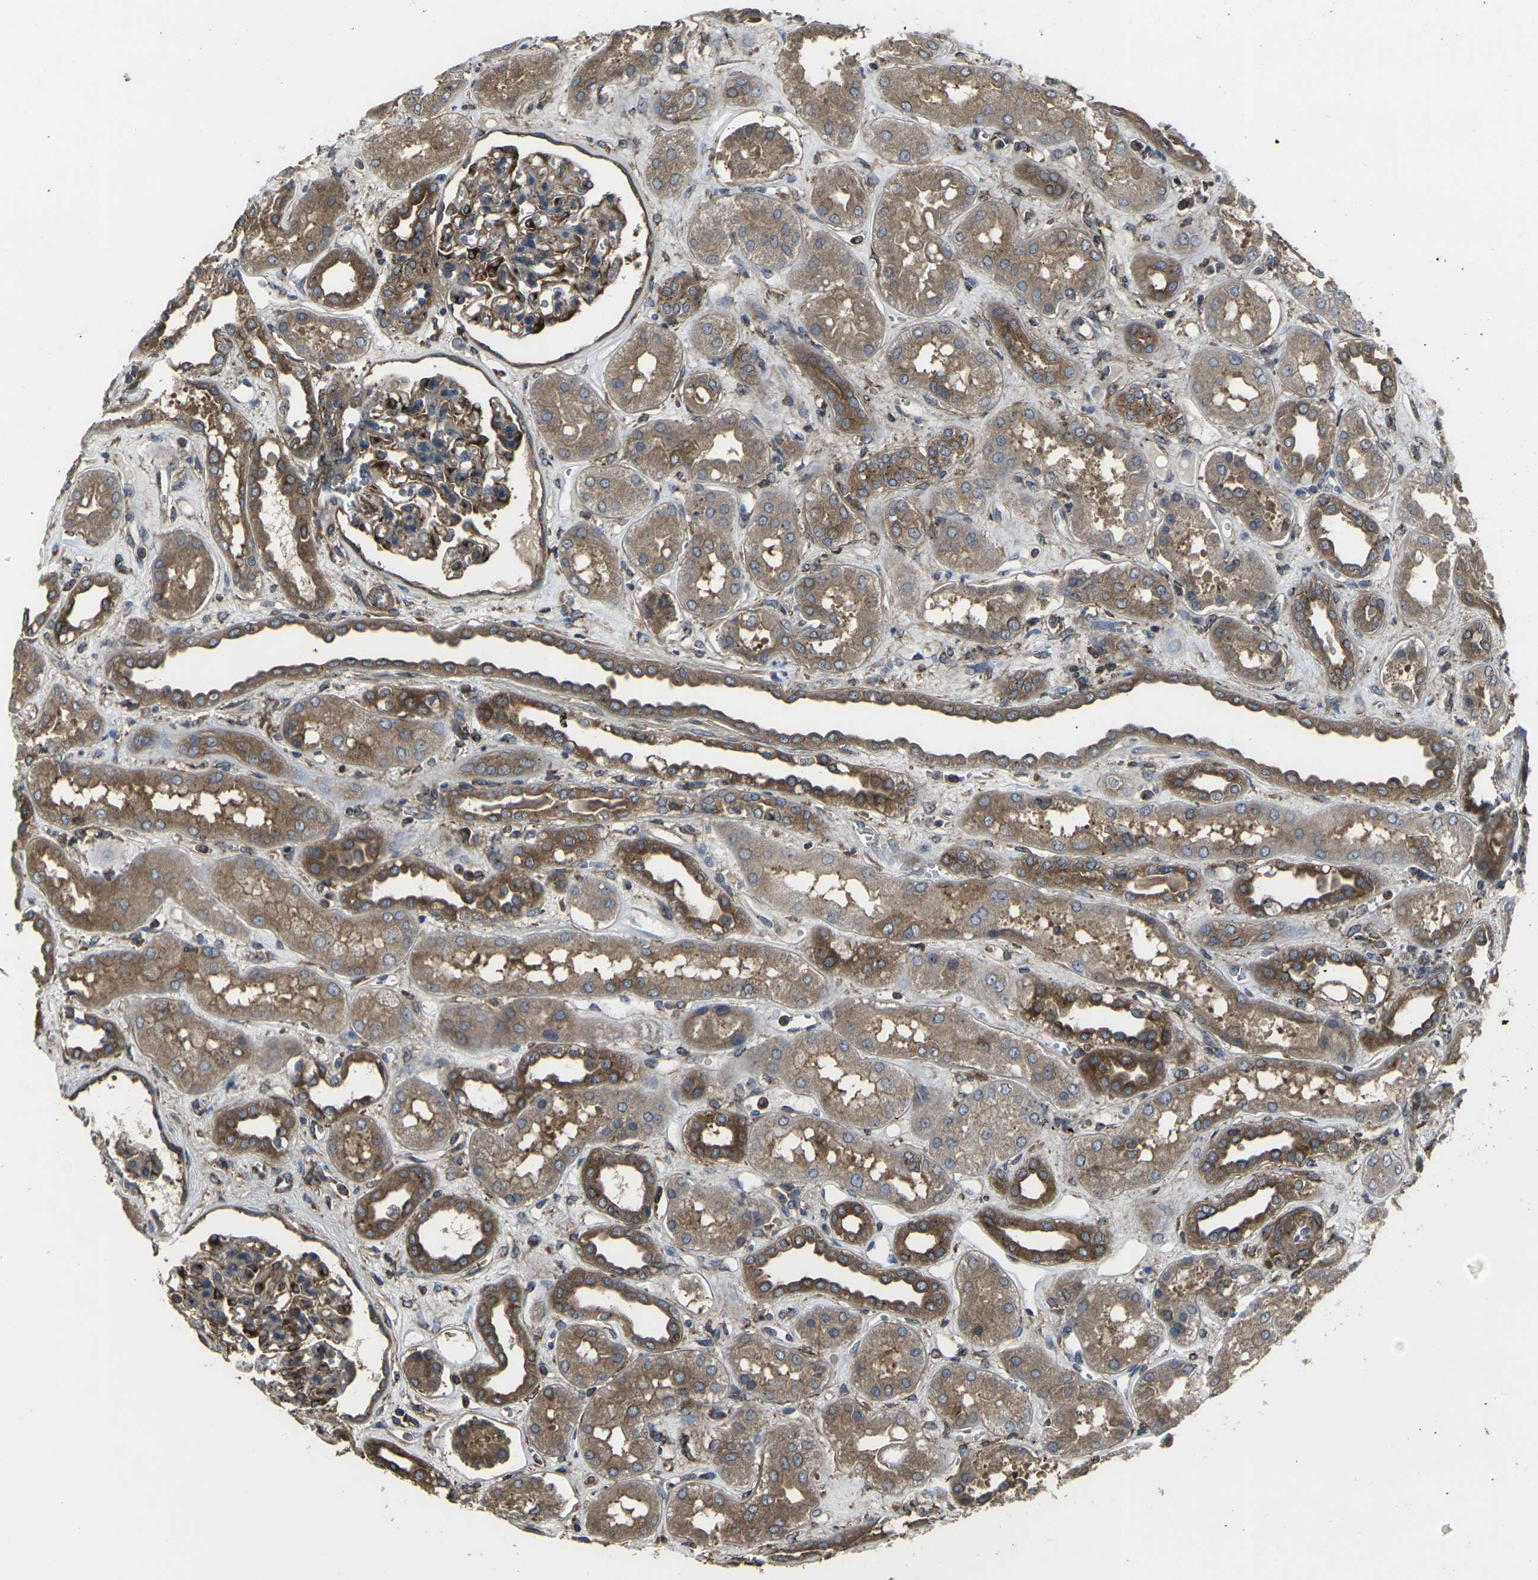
{"staining": {"intensity": "moderate", "quantity": "<25%", "location": "cytoplasmic/membranous"}, "tissue": "kidney", "cell_type": "Cells in glomeruli", "image_type": "normal", "snomed": [{"axis": "morphology", "description": "Normal tissue, NOS"}, {"axis": "topography", "description": "Kidney"}], "caption": "Immunohistochemistry (DAB (3,3'-diaminobenzidine)) staining of benign human kidney shows moderate cytoplasmic/membranous protein expression in approximately <25% of cells in glomeruli.", "gene": "PRKACB", "patient": {"sex": "male", "age": 59}}